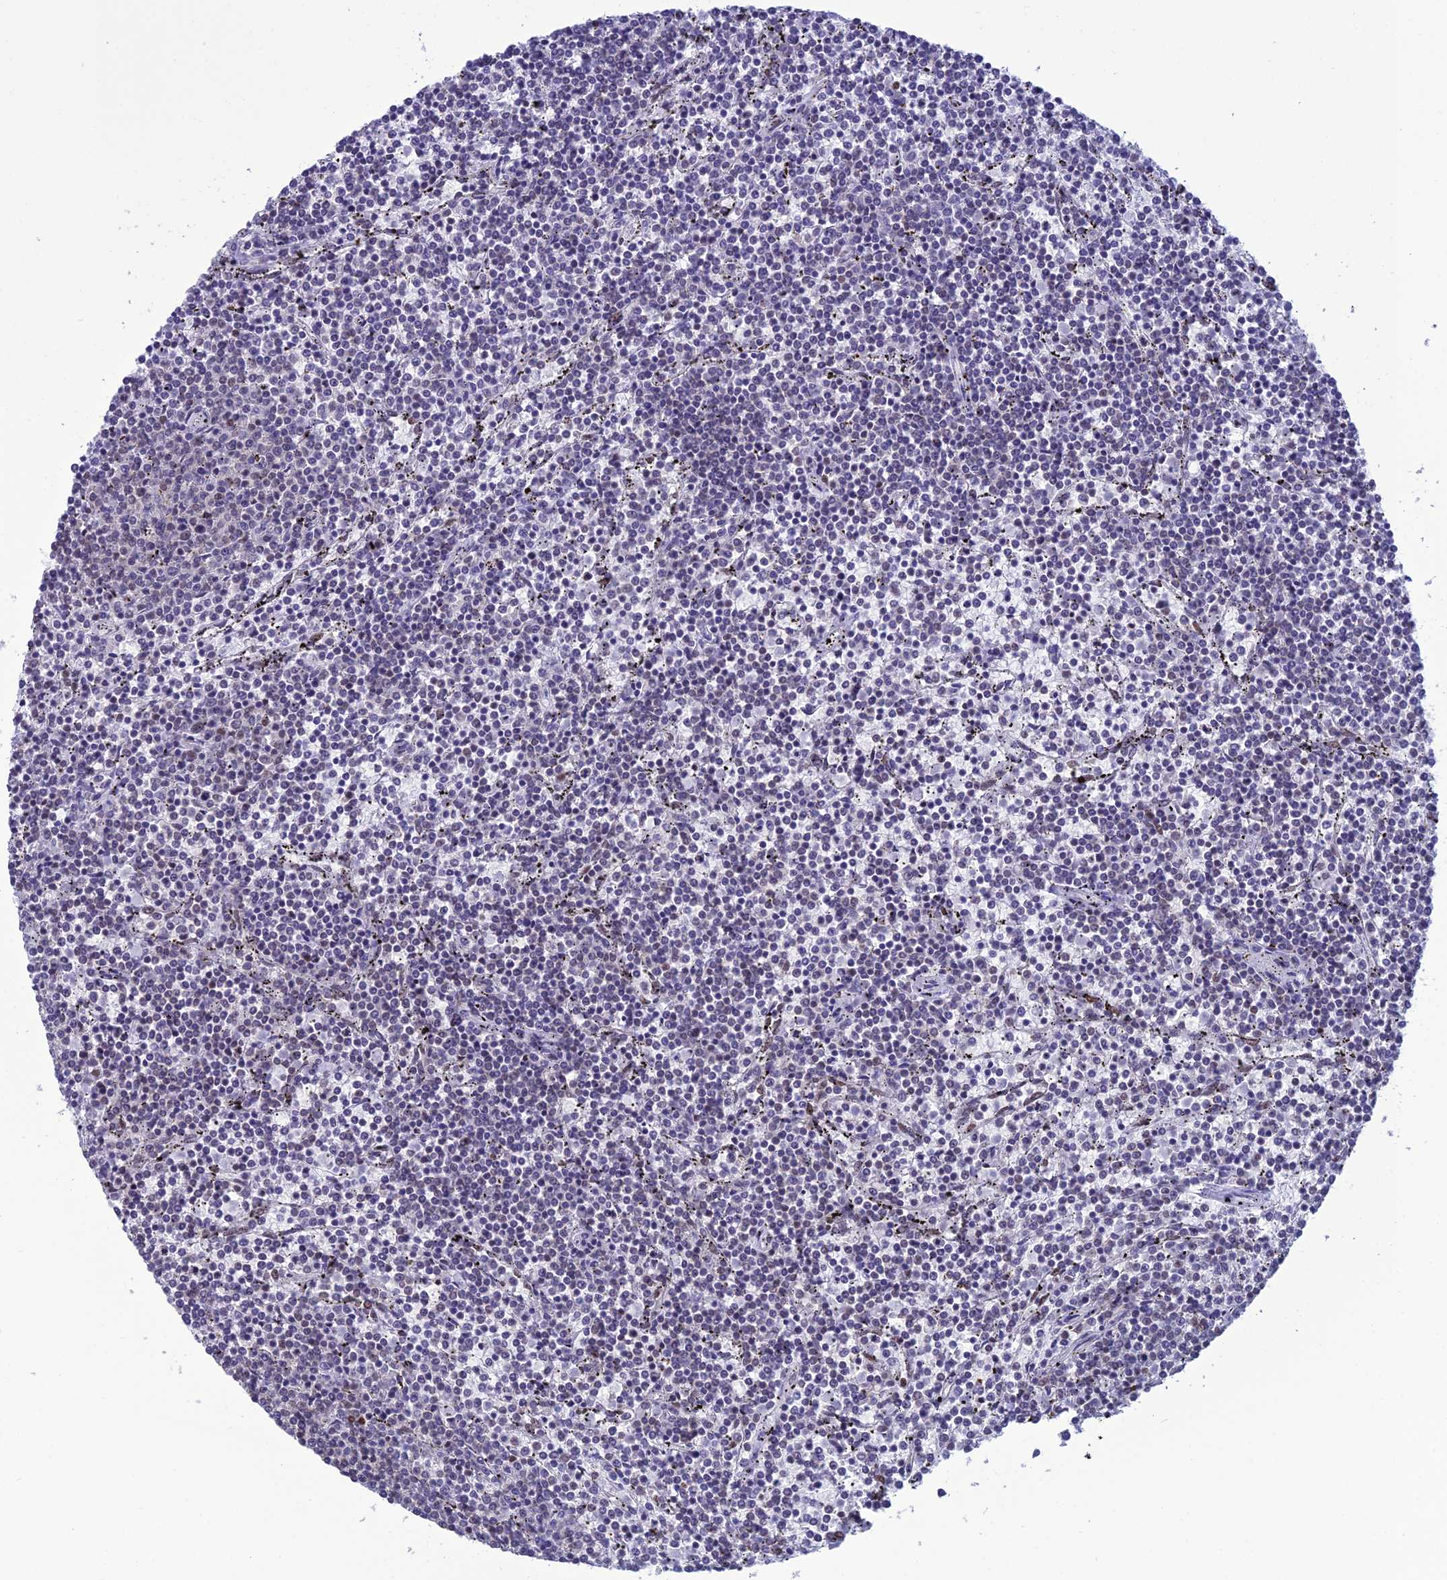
{"staining": {"intensity": "negative", "quantity": "none", "location": "none"}, "tissue": "lymphoma", "cell_type": "Tumor cells", "image_type": "cancer", "snomed": [{"axis": "morphology", "description": "Malignant lymphoma, non-Hodgkin's type, Low grade"}, {"axis": "topography", "description": "Spleen"}], "caption": "DAB (3,3'-diaminobenzidine) immunohistochemical staining of malignant lymphoma, non-Hodgkin's type (low-grade) exhibits no significant staining in tumor cells. The staining was performed using DAB to visualize the protein expression in brown, while the nuclei were stained in blue with hematoxylin (Magnification: 20x).", "gene": "PRAMEF12", "patient": {"sex": "female", "age": 50}}